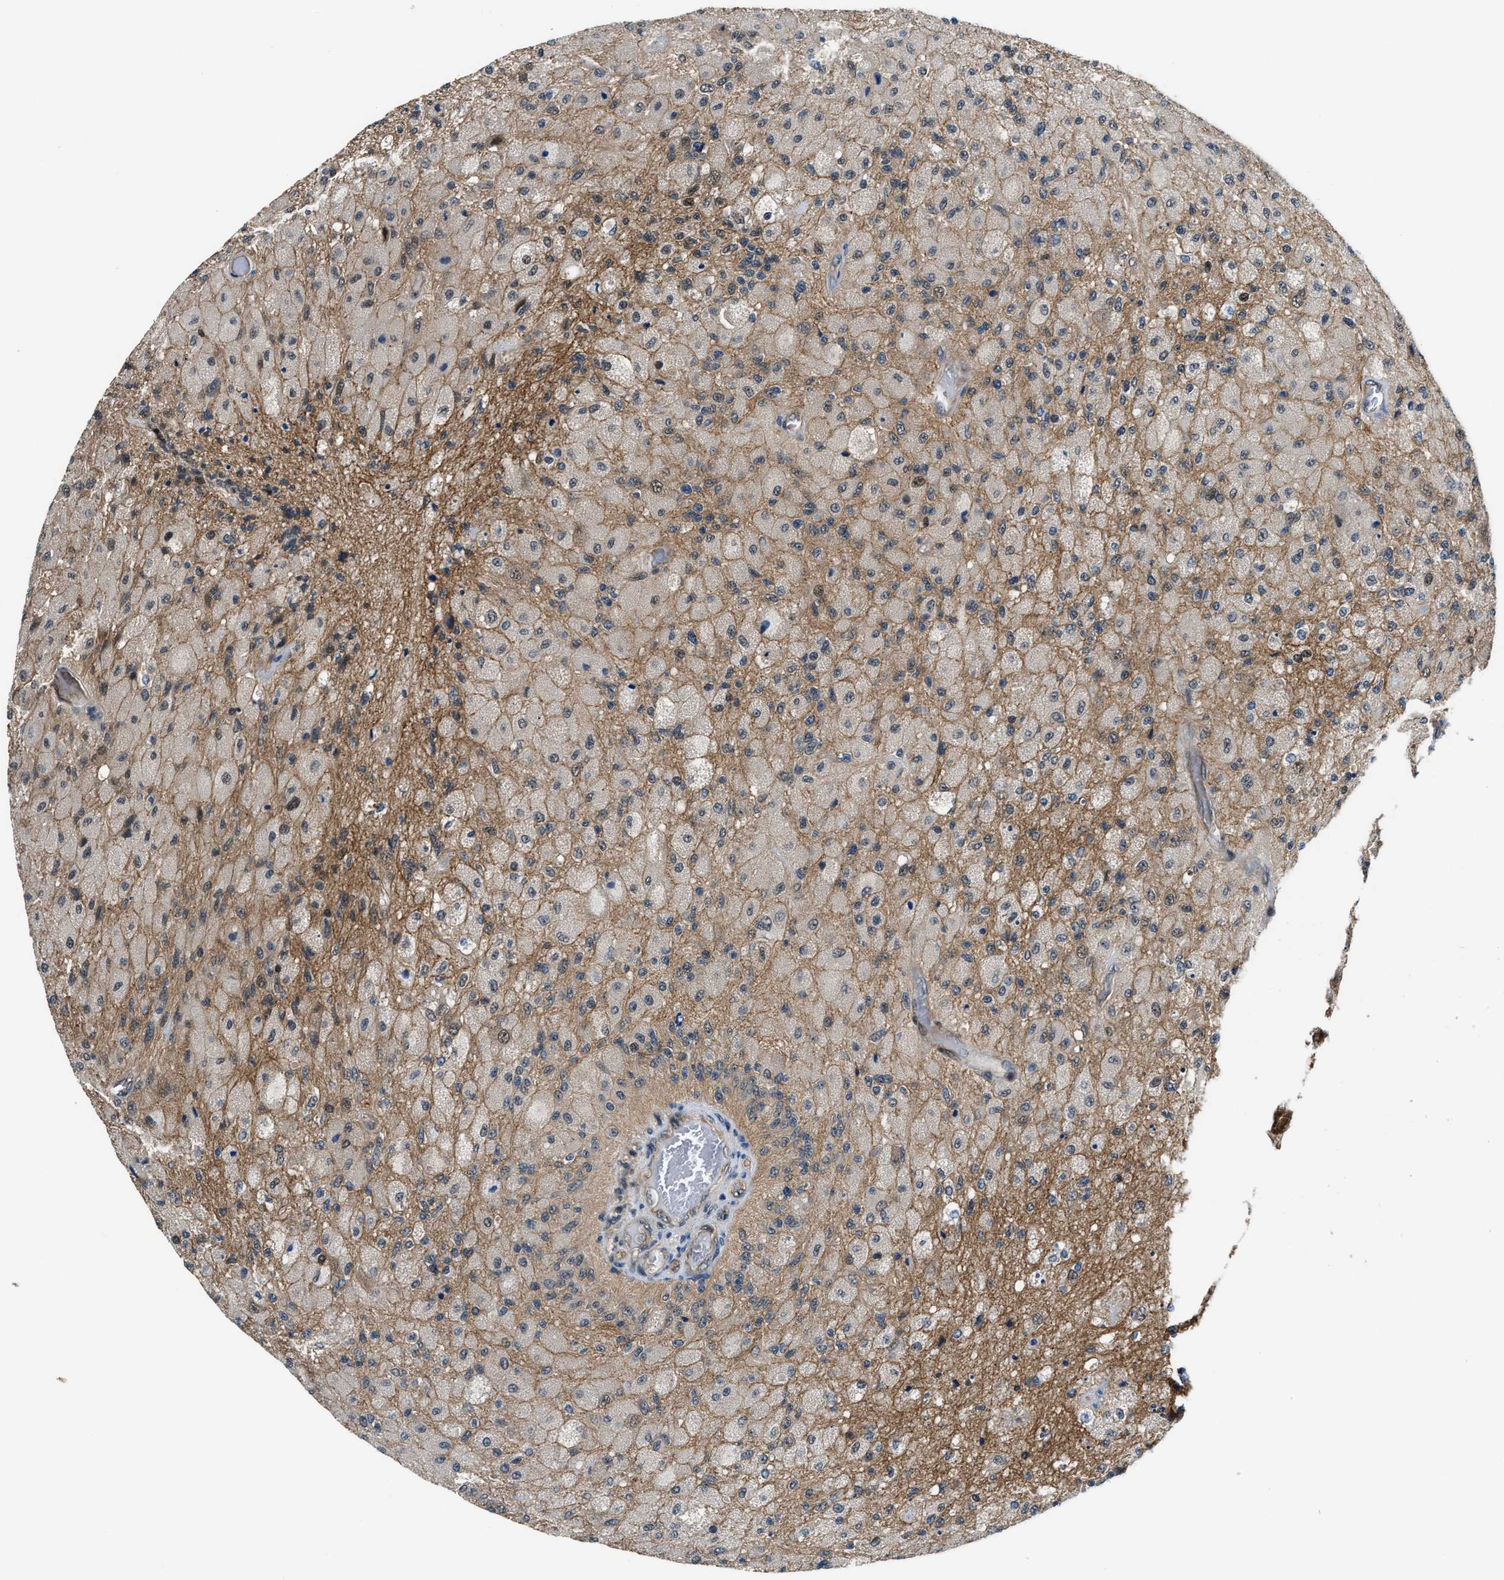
{"staining": {"intensity": "weak", "quantity": "<25%", "location": "cytoplasmic/membranous"}, "tissue": "glioma", "cell_type": "Tumor cells", "image_type": "cancer", "snomed": [{"axis": "morphology", "description": "Normal tissue, NOS"}, {"axis": "morphology", "description": "Glioma, malignant, High grade"}, {"axis": "topography", "description": "Cerebral cortex"}], "caption": "The IHC micrograph has no significant staining in tumor cells of glioma tissue.", "gene": "COPS2", "patient": {"sex": "male", "age": 77}}